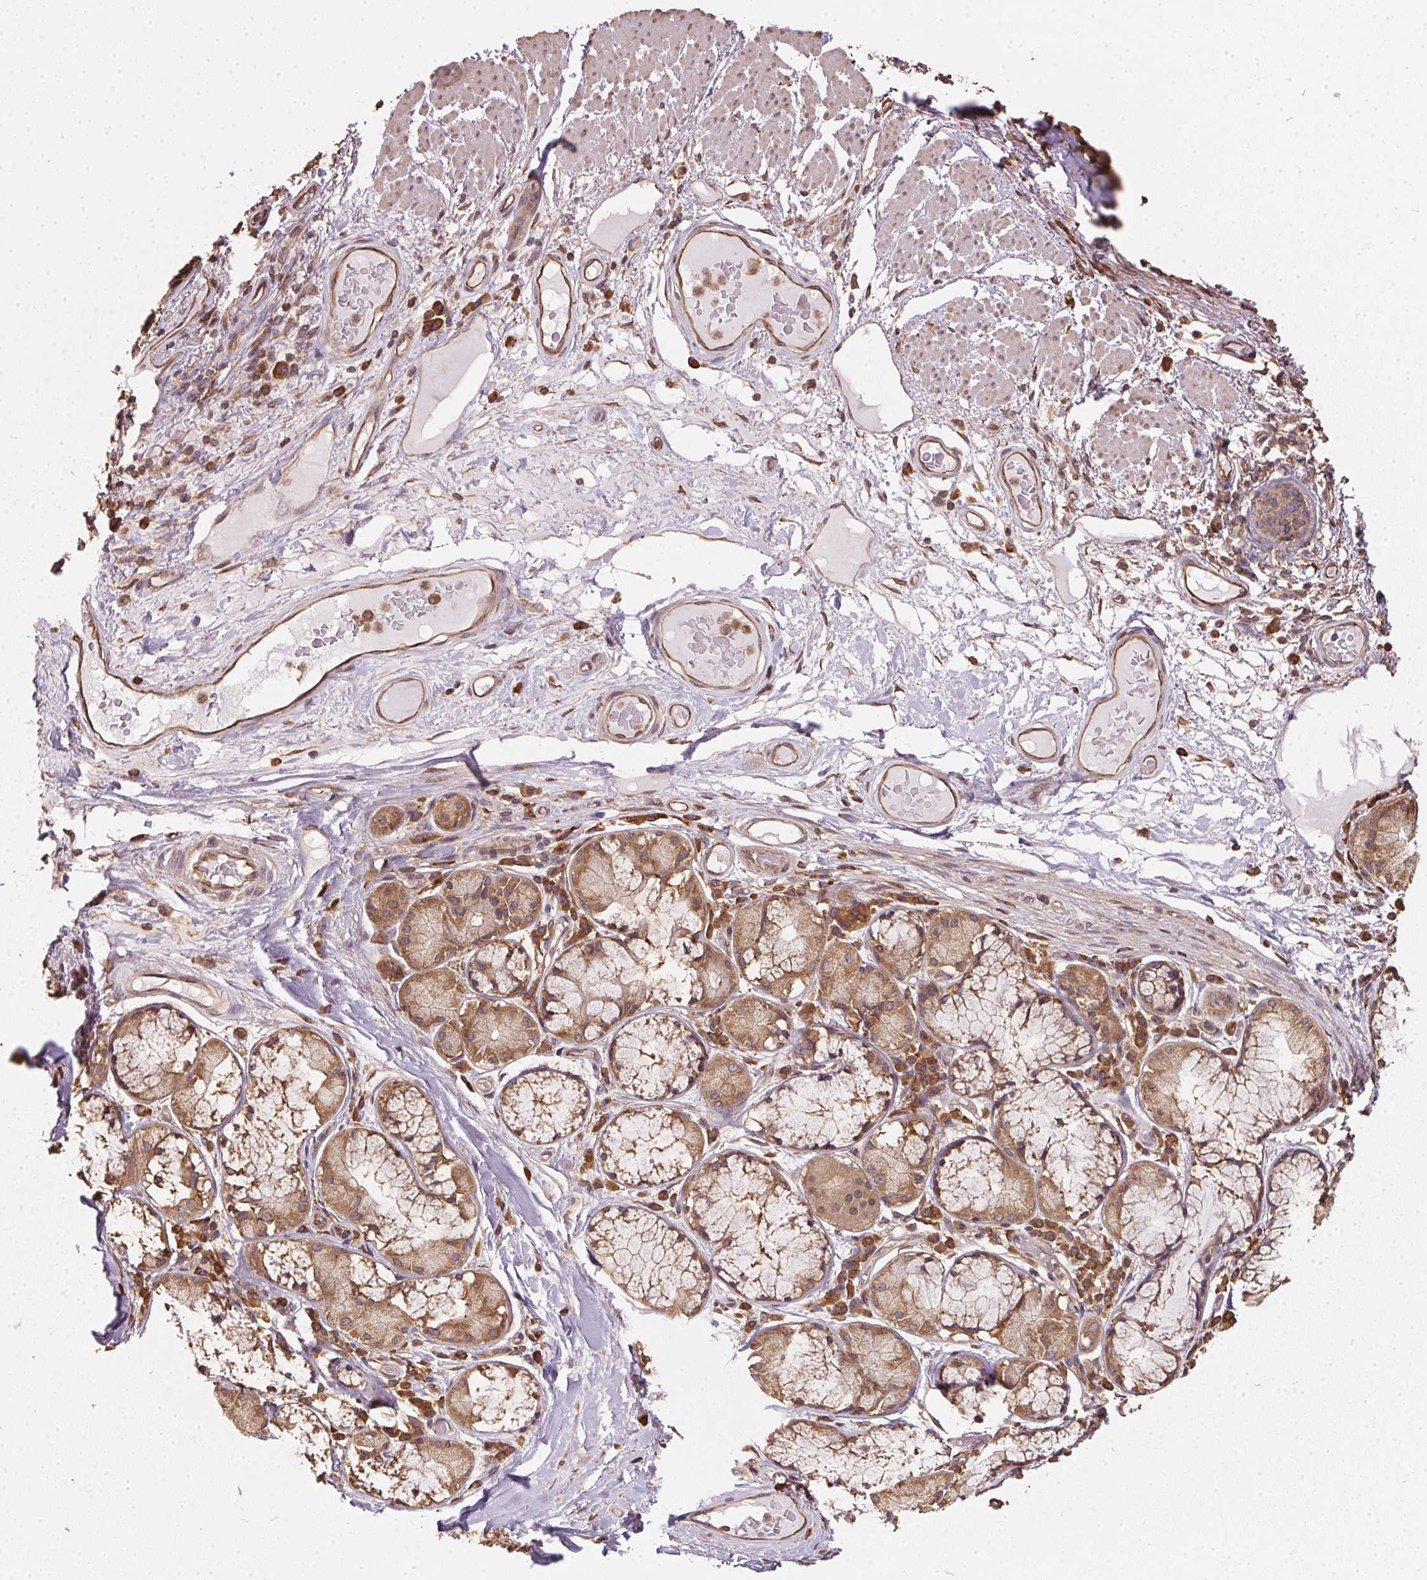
{"staining": {"intensity": "strong", "quantity": ">75%", "location": "cytoplasmic/membranous,nuclear"}, "tissue": "adipose tissue", "cell_type": "Adipocytes", "image_type": "normal", "snomed": [{"axis": "morphology", "description": "Normal tissue, NOS"}, {"axis": "topography", "description": "Cartilage tissue"}, {"axis": "topography", "description": "Bronchus"}], "caption": "Immunohistochemistry (IHC) staining of benign adipose tissue, which reveals high levels of strong cytoplasmic/membranous,nuclear expression in about >75% of adipocytes indicating strong cytoplasmic/membranous,nuclear protein expression. The staining was performed using DAB (3,3'-diaminobenzidine) (brown) for protein detection and nuclei were counterstained in hematoxylin (blue).", "gene": "EIF2S1", "patient": {"sex": "male", "age": 64}}